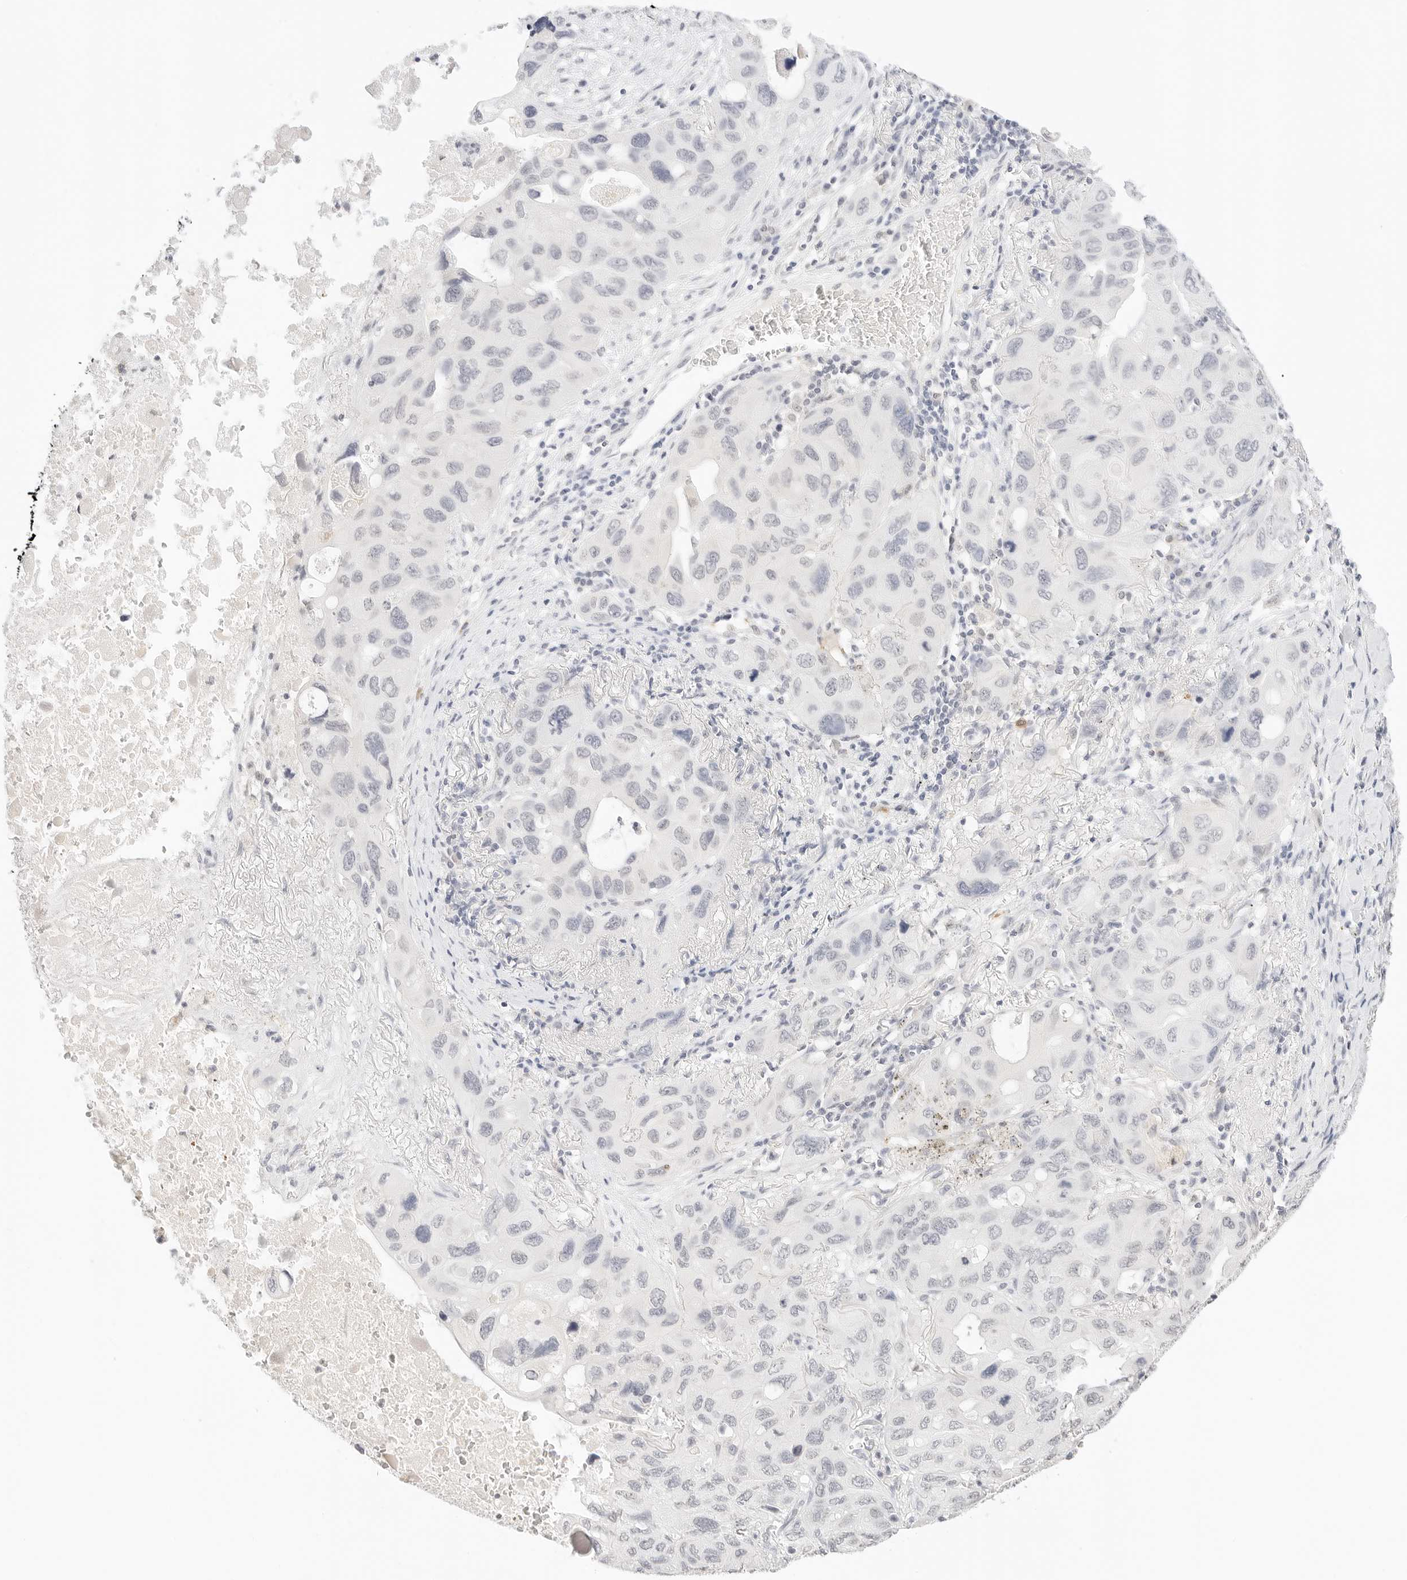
{"staining": {"intensity": "negative", "quantity": "none", "location": "none"}, "tissue": "lung cancer", "cell_type": "Tumor cells", "image_type": "cancer", "snomed": [{"axis": "morphology", "description": "Squamous cell carcinoma, NOS"}, {"axis": "topography", "description": "Lung"}], "caption": "This is a photomicrograph of immunohistochemistry (IHC) staining of lung squamous cell carcinoma, which shows no expression in tumor cells.", "gene": "XKR4", "patient": {"sex": "female", "age": 73}}